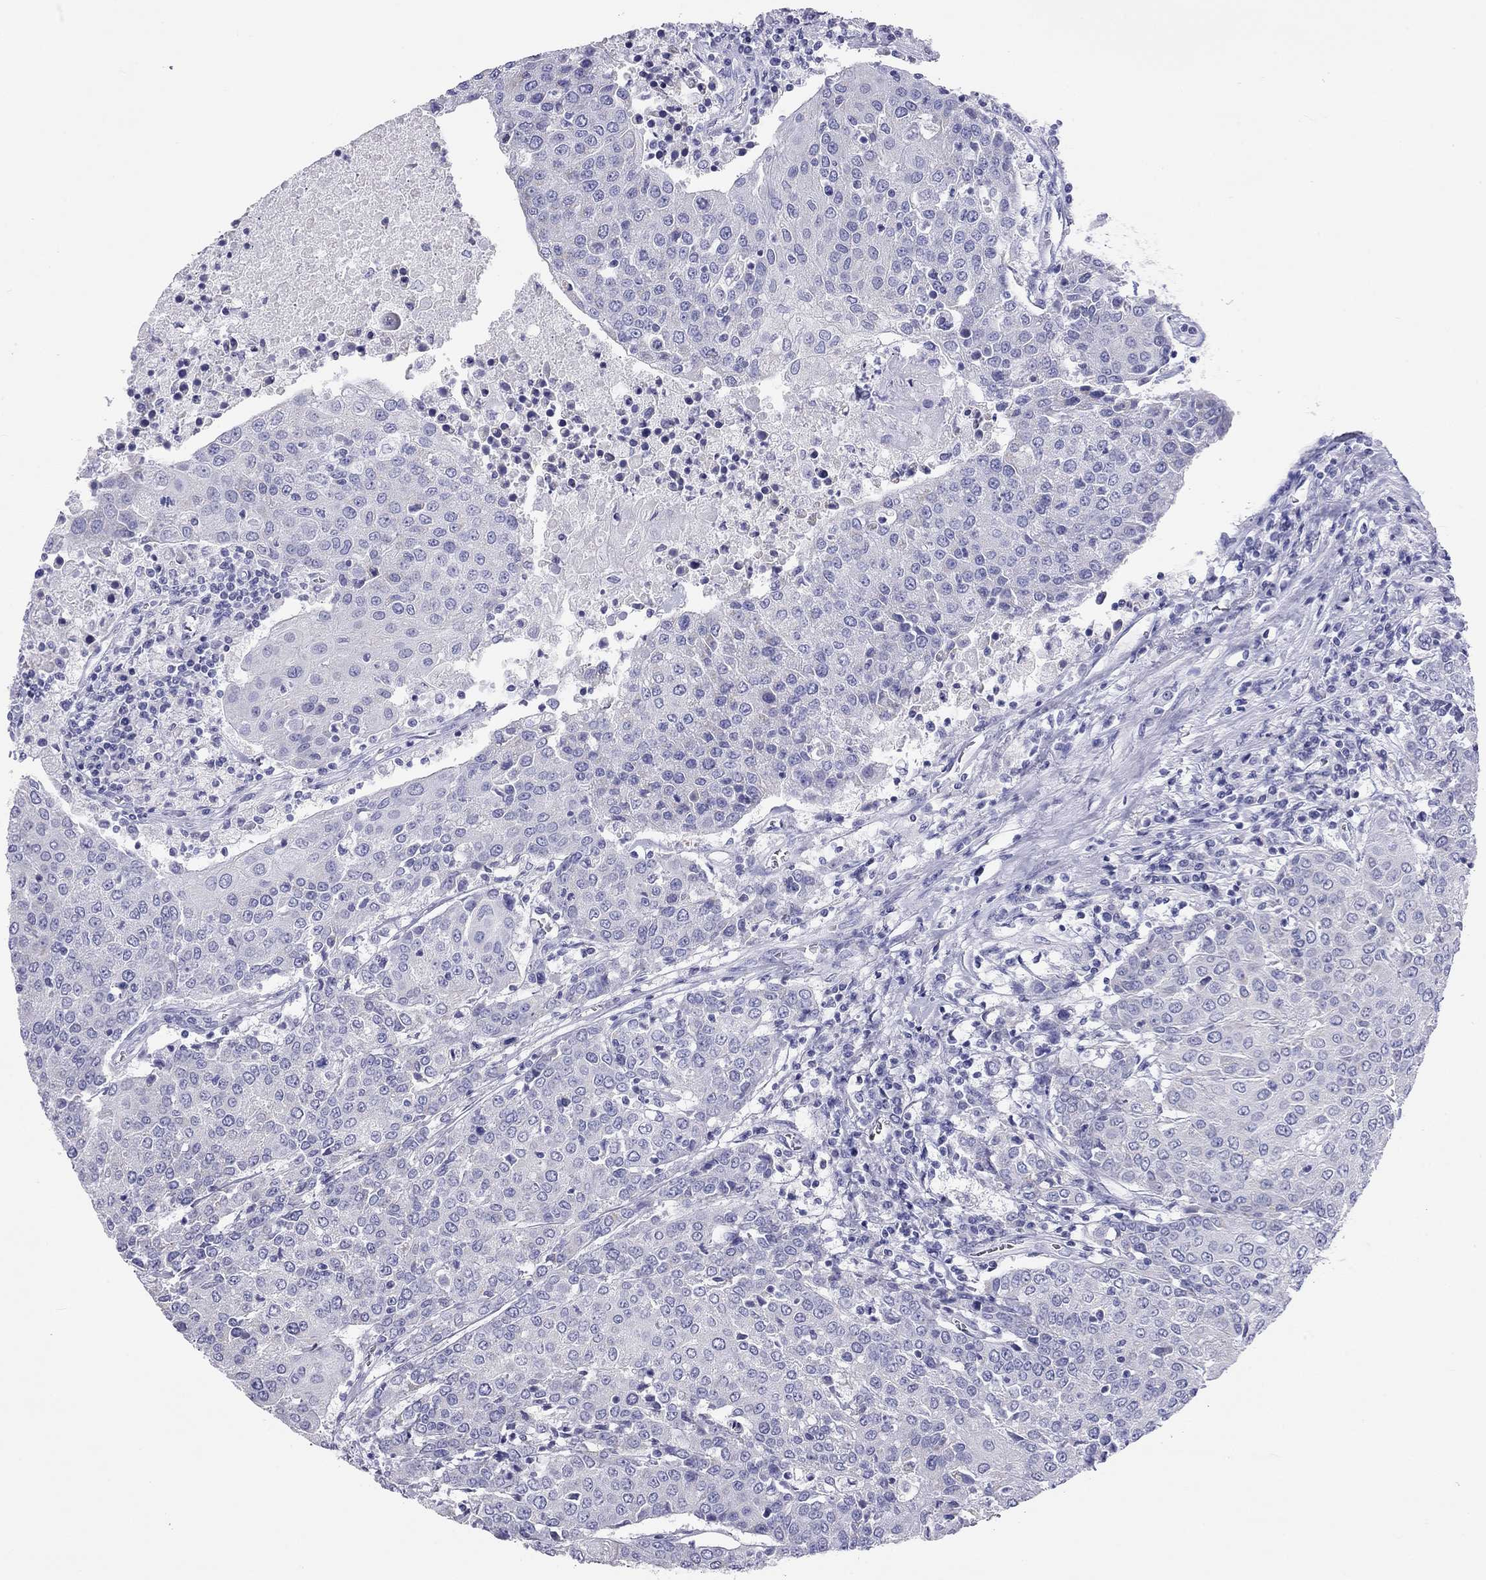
{"staining": {"intensity": "negative", "quantity": "none", "location": "none"}, "tissue": "urothelial cancer", "cell_type": "Tumor cells", "image_type": "cancer", "snomed": [{"axis": "morphology", "description": "Urothelial carcinoma, High grade"}, {"axis": "topography", "description": "Urinary bladder"}], "caption": "This is an immunohistochemistry micrograph of human high-grade urothelial carcinoma. There is no positivity in tumor cells.", "gene": "DPY19L2", "patient": {"sex": "female", "age": 85}}